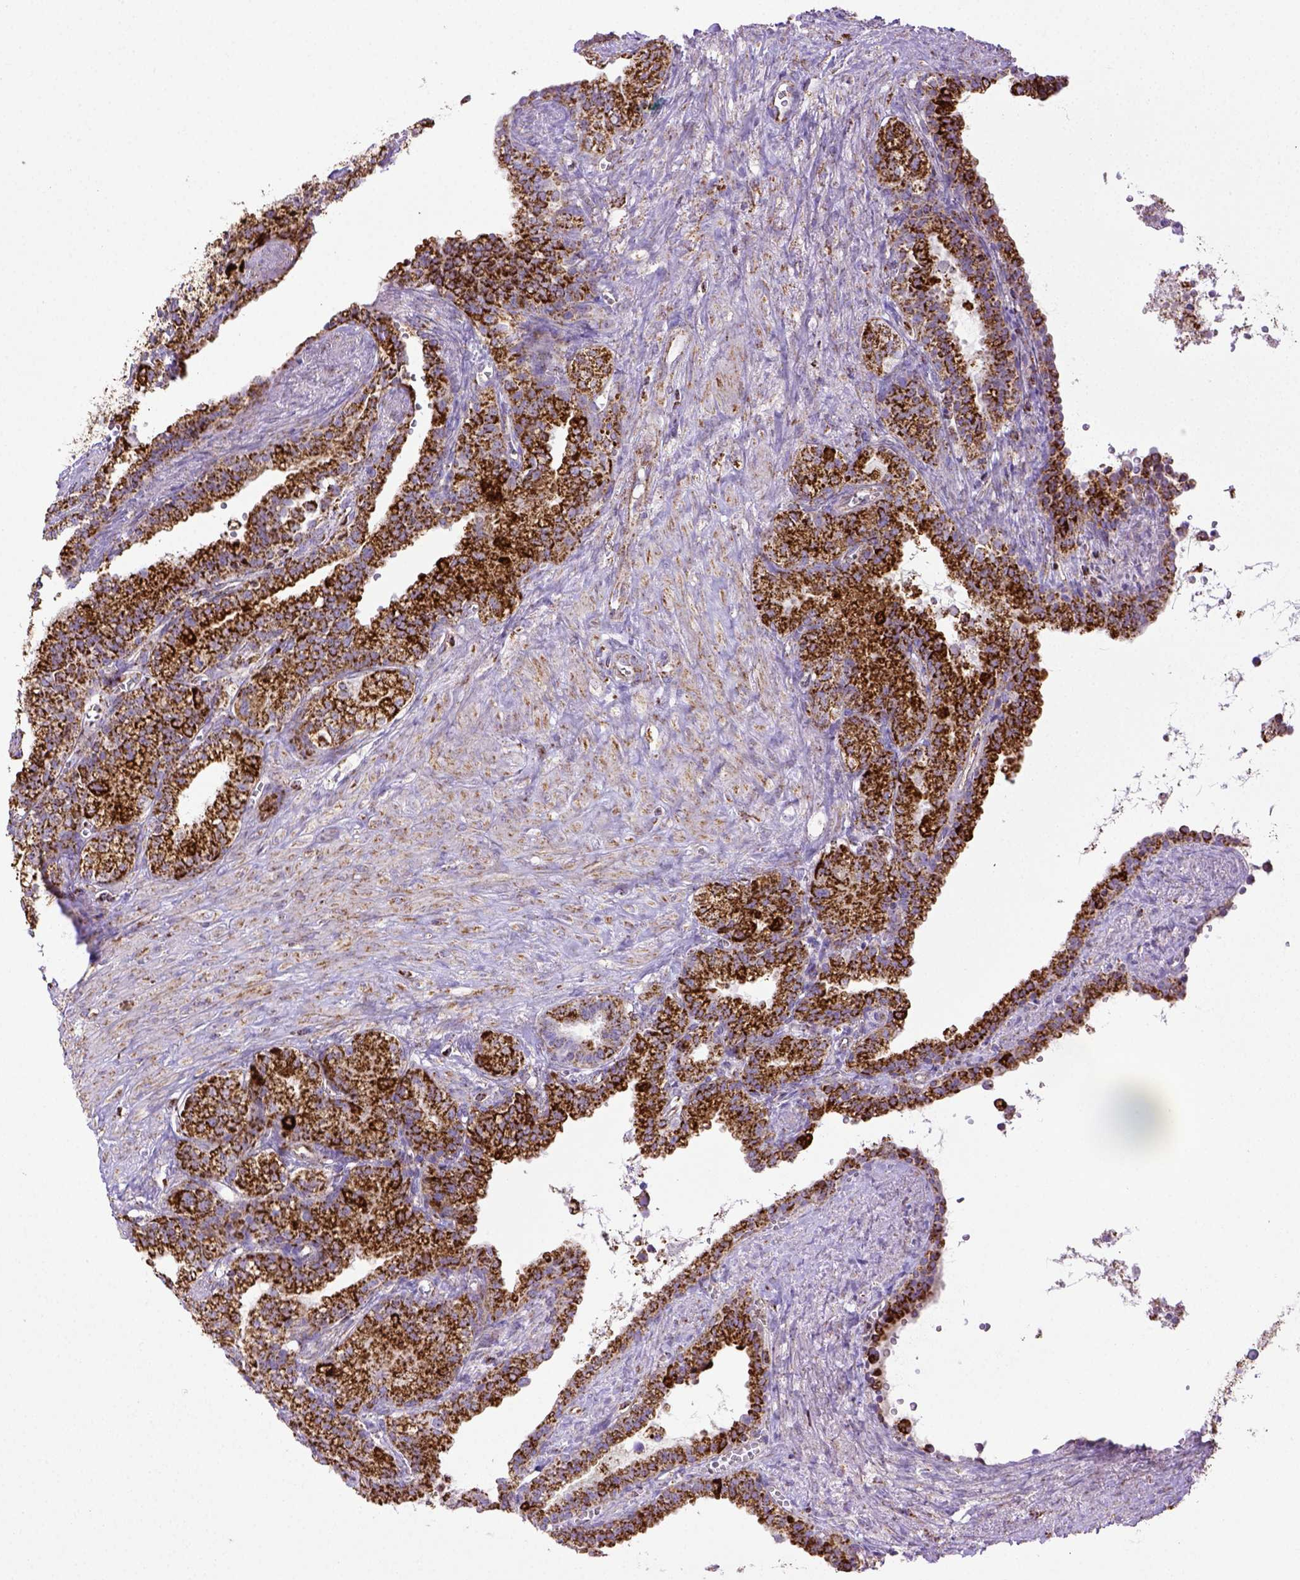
{"staining": {"intensity": "strong", "quantity": ">75%", "location": "cytoplasmic/membranous"}, "tissue": "seminal vesicle", "cell_type": "Glandular cells", "image_type": "normal", "snomed": [{"axis": "morphology", "description": "Normal tissue, NOS"}, {"axis": "morphology", "description": "Urothelial carcinoma, NOS"}, {"axis": "topography", "description": "Urinary bladder"}, {"axis": "topography", "description": "Seminal veicle"}], "caption": "A photomicrograph of human seminal vesicle stained for a protein displays strong cytoplasmic/membranous brown staining in glandular cells.", "gene": "MT", "patient": {"sex": "male", "age": 76}}